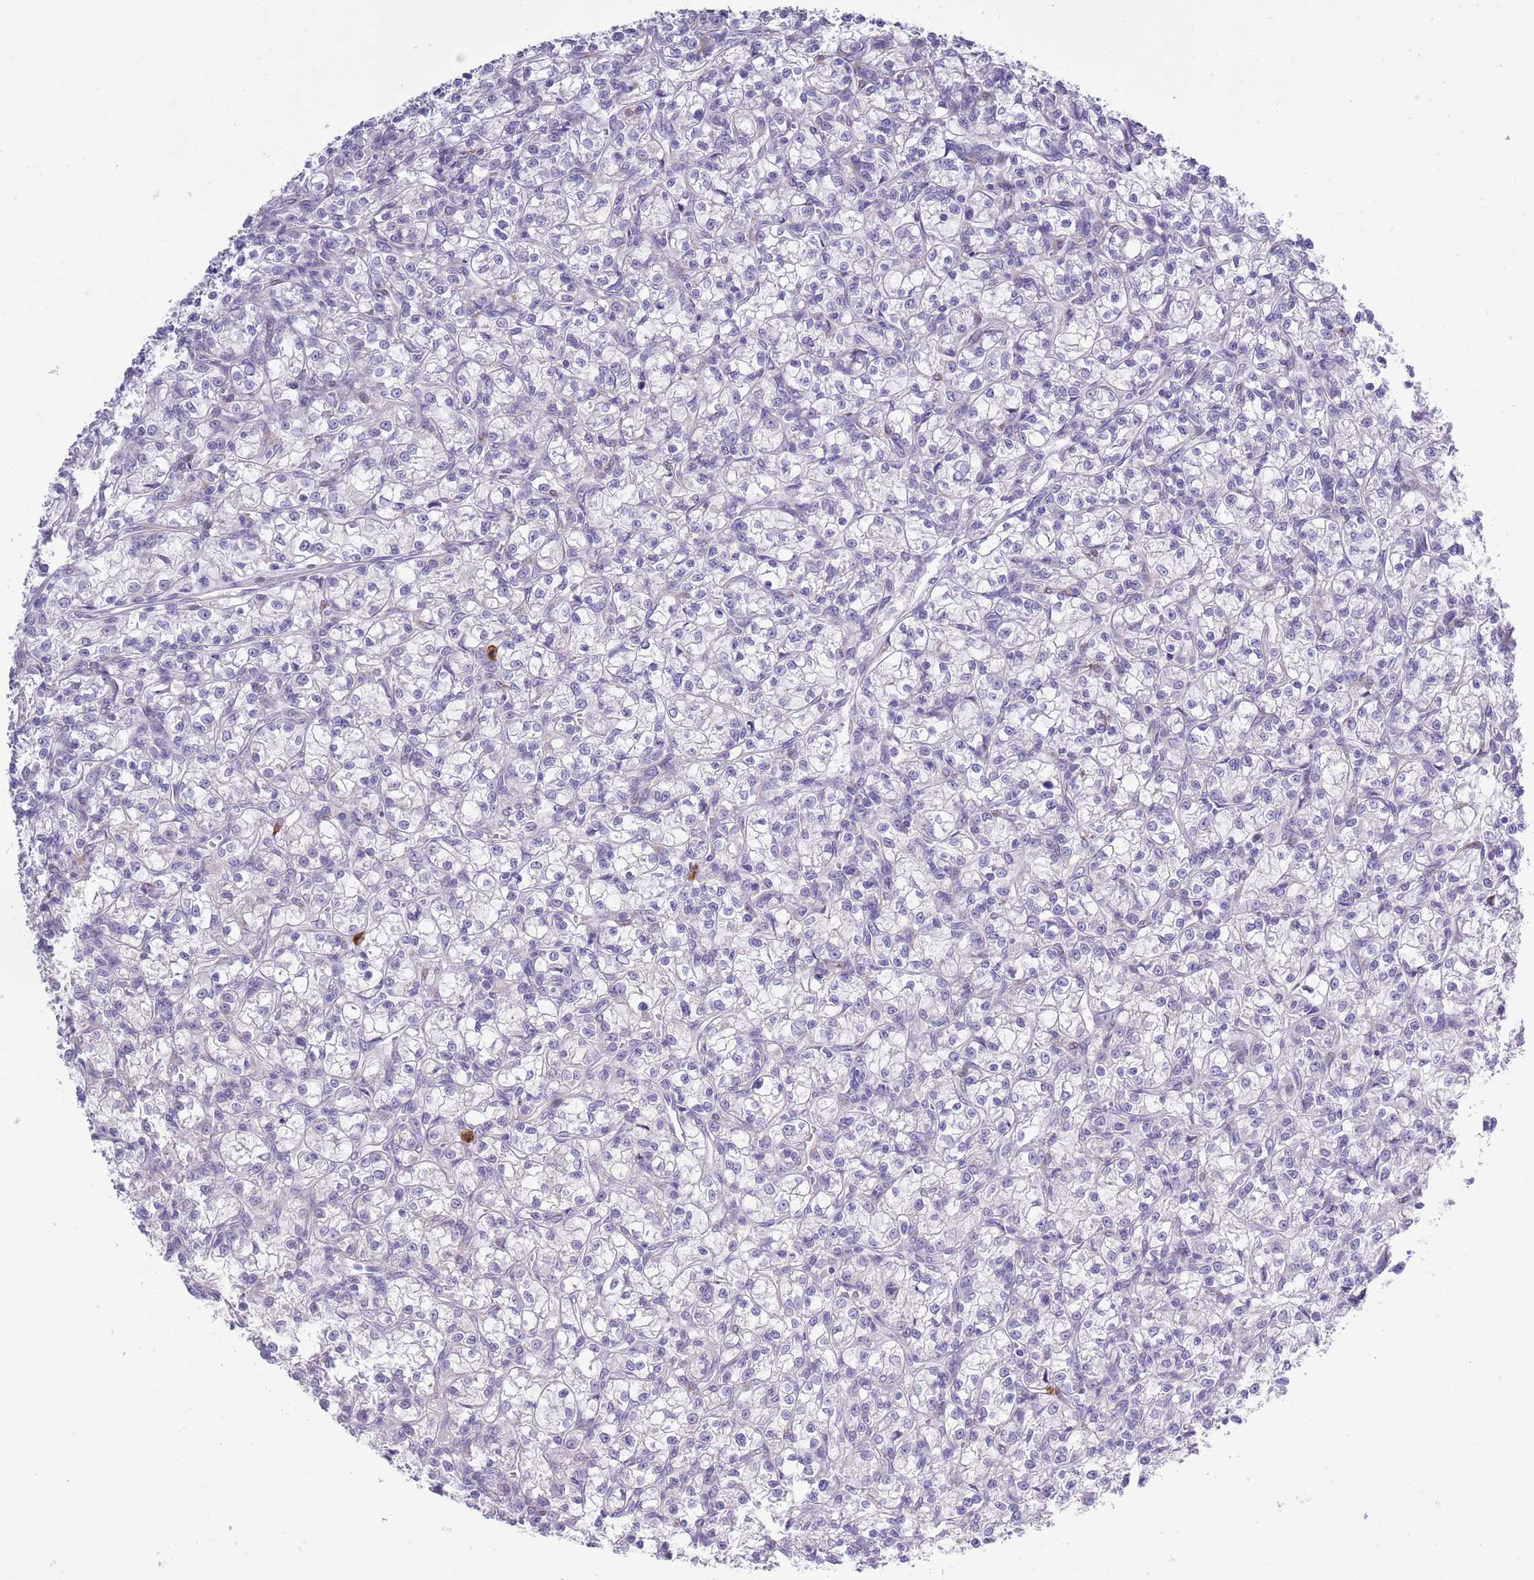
{"staining": {"intensity": "negative", "quantity": "none", "location": "none"}, "tissue": "renal cancer", "cell_type": "Tumor cells", "image_type": "cancer", "snomed": [{"axis": "morphology", "description": "Adenocarcinoma, NOS"}, {"axis": "topography", "description": "Kidney"}], "caption": "A micrograph of human renal adenocarcinoma is negative for staining in tumor cells. (Stains: DAB (3,3'-diaminobenzidine) IHC with hematoxylin counter stain, Microscopy: brightfield microscopy at high magnification).", "gene": "ZFP2", "patient": {"sex": "female", "age": 59}}